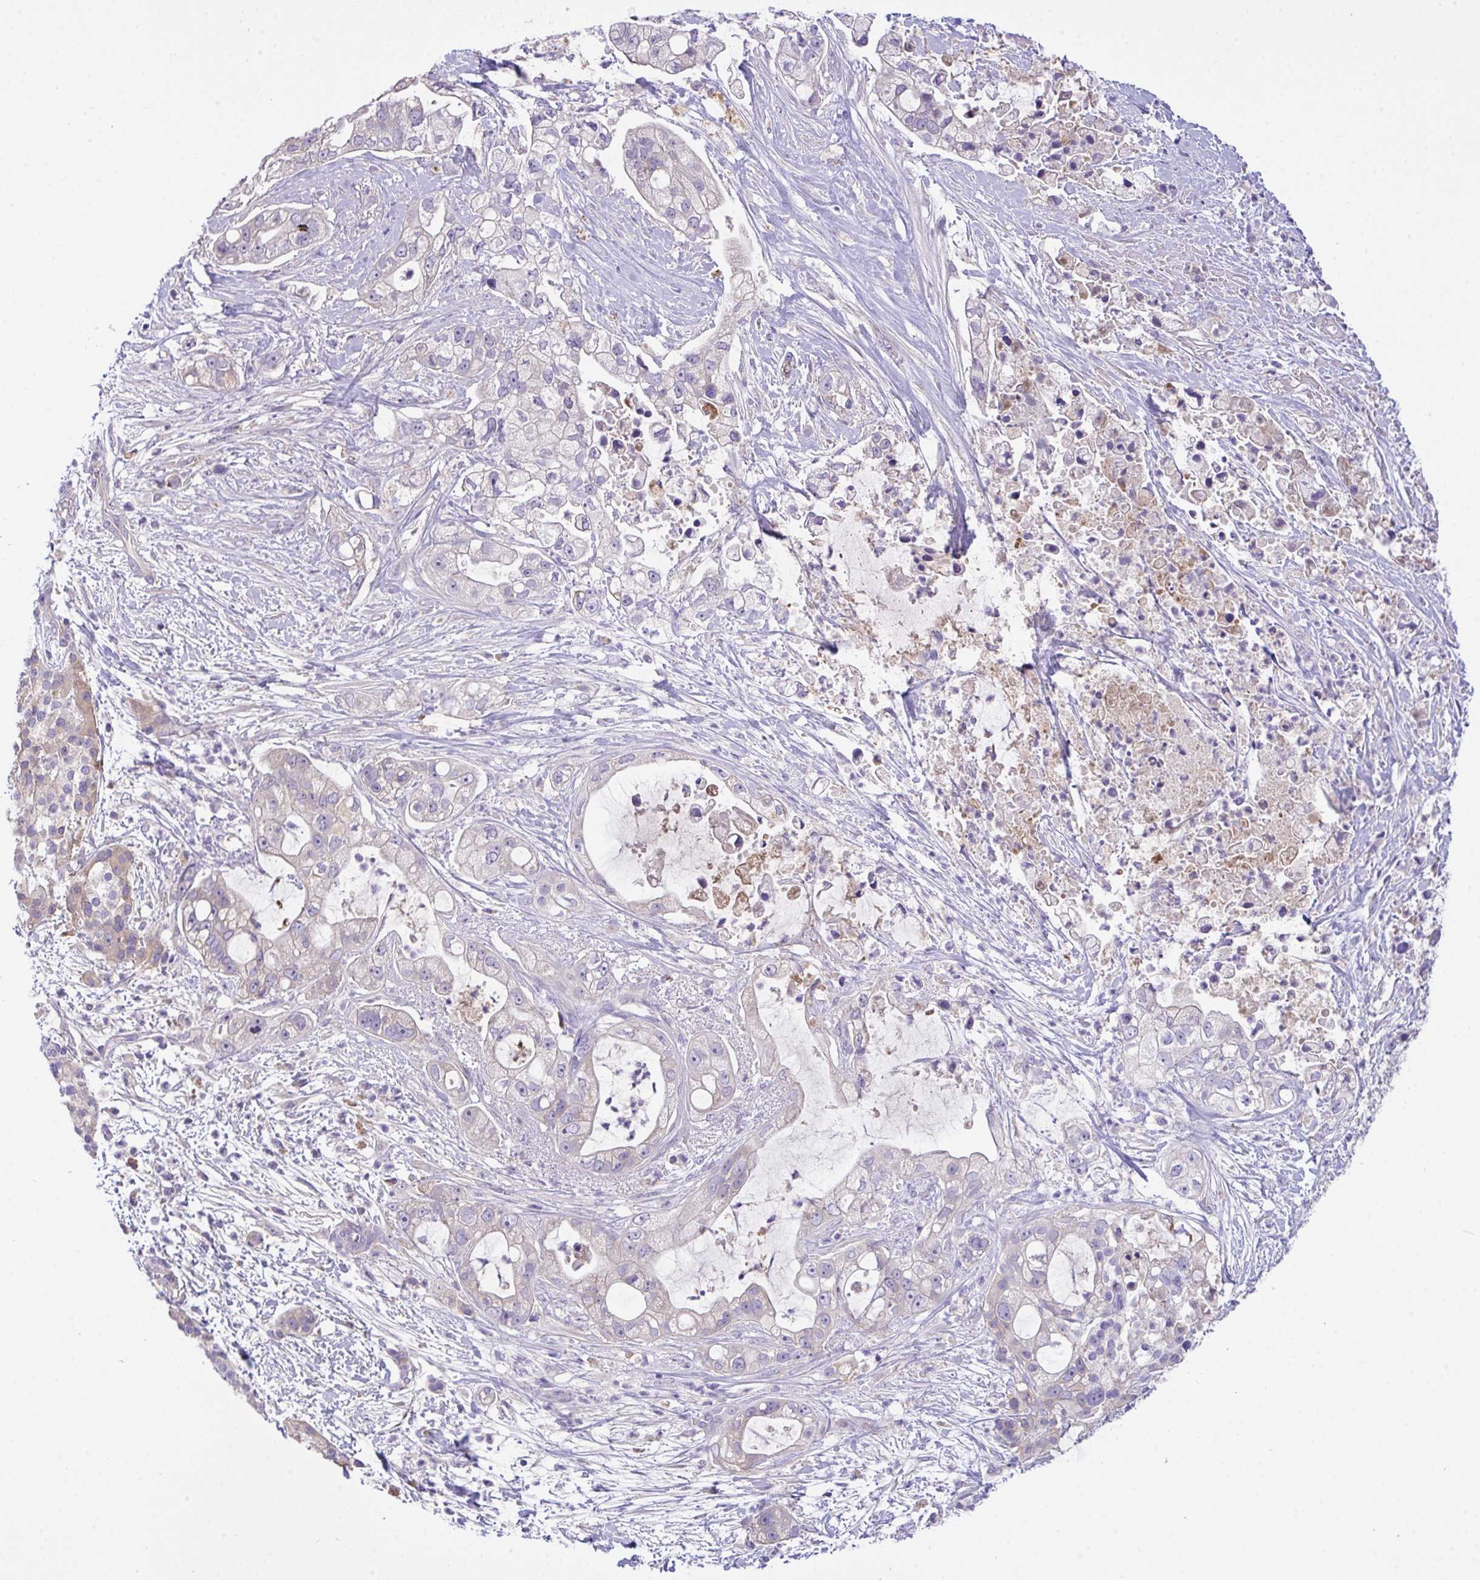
{"staining": {"intensity": "negative", "quantity": "none", "location": "none"}, "tissue": "pancreatic cancer", "cell_type": "Tumor cells", "image_type": "cancer", "snomed": [{"axis": "morphology", "description": "Adenocarcinoma, NOS"}, {"axis": "topography", "description": "Pancreas"}], "caption": "There is no significant expression in tumor cells of adenocarcinoma (pancreatic).", "gene": "ZNF581", "patient": {"sex": "female", "age": 69}}